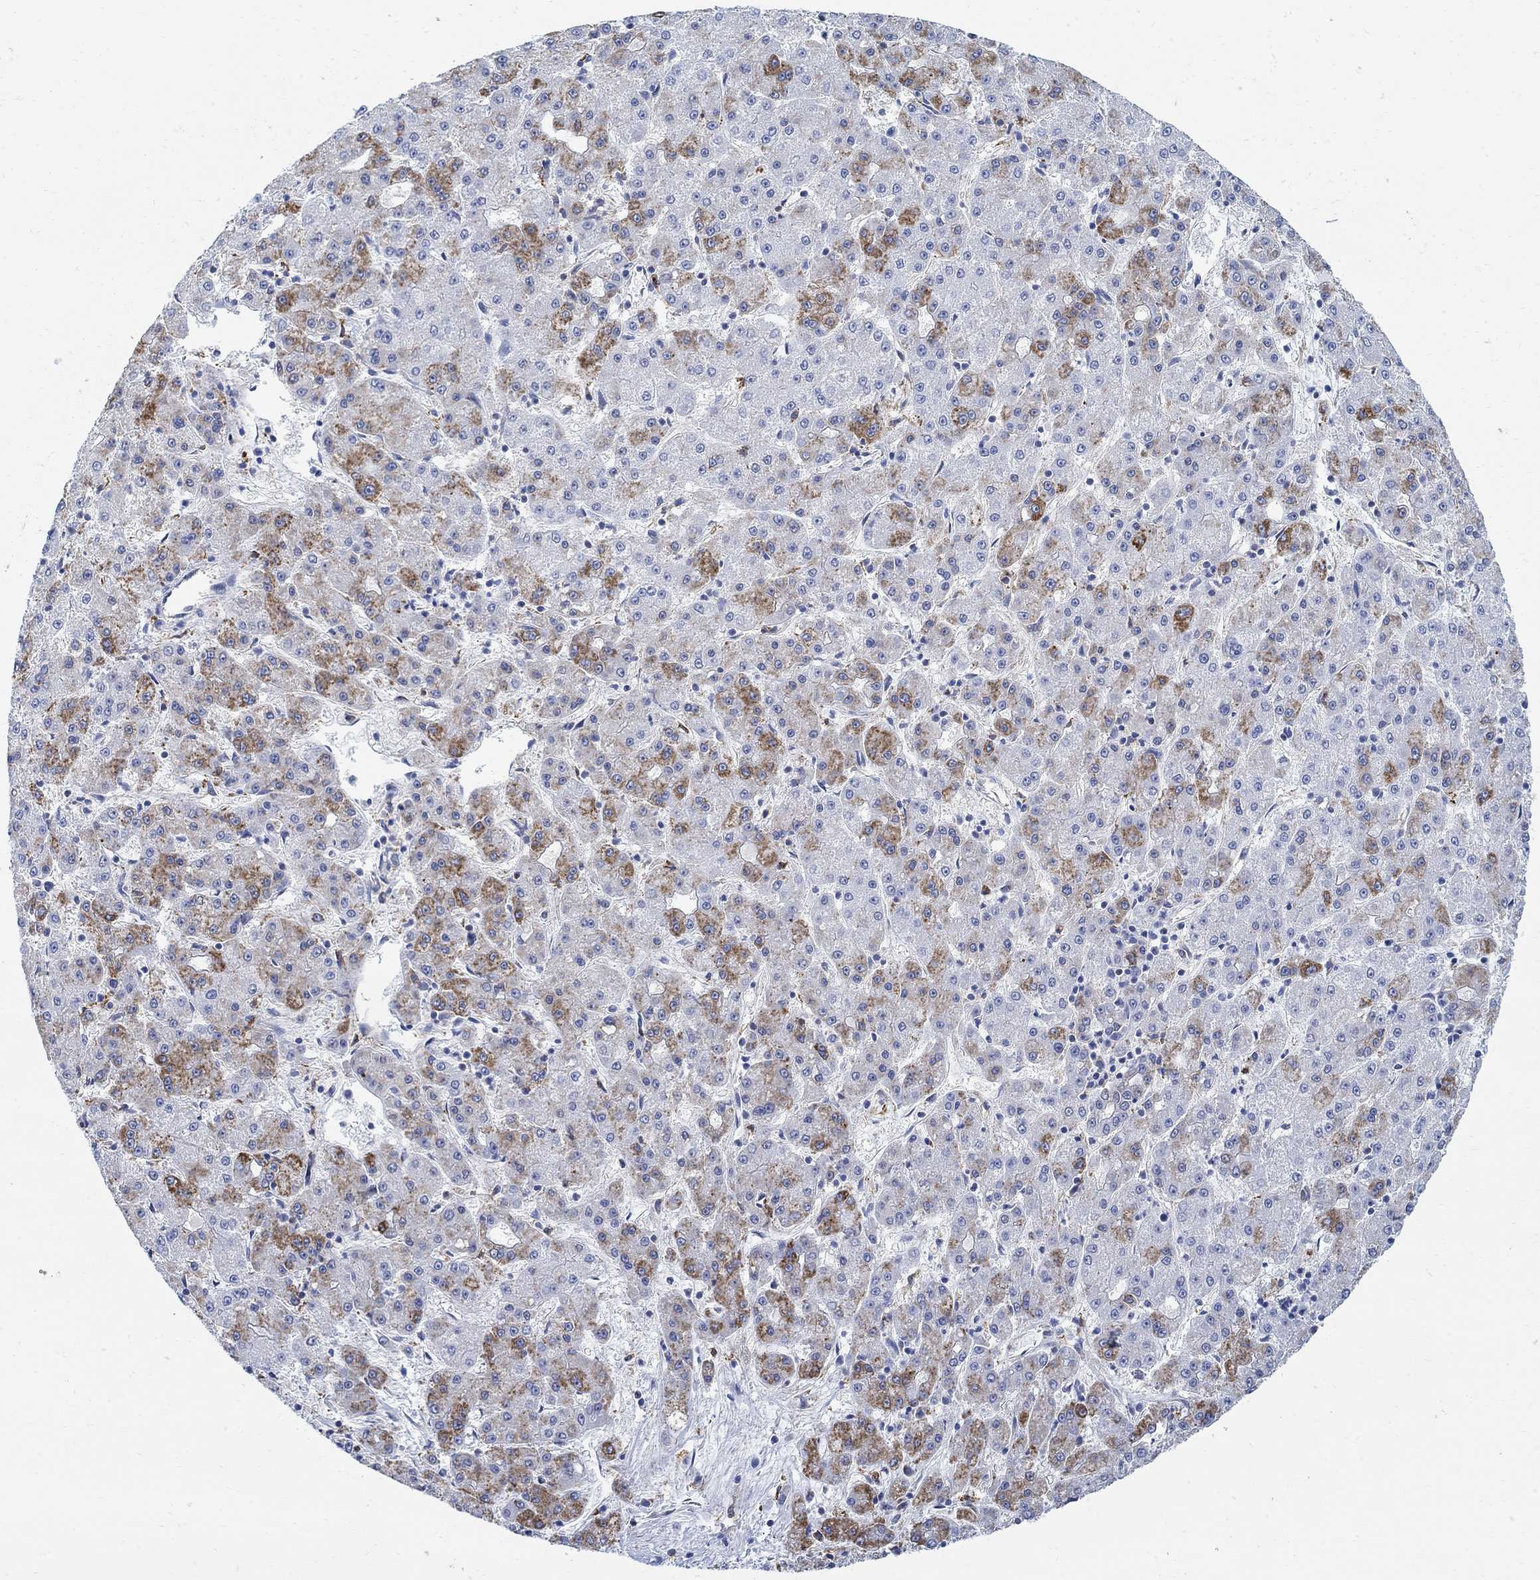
{"staining": {"intensity": "moderate", "quantity": "25%-75%", "location": "cytoplasmic/membranous"}, "tissue": "liver cancer", "cell_type": "Tumor cells", "image_type": "cancer", "snomed": [{"axis": "morphology", "description": "Carcinoma, Hepatocellular, NOS"}, {"axis": "topography", "description": "Liver"}], "caption": "Moderate cytoplasmic/membranous staining for a protein is appreciated in about 25%-75% of tumor cells of liver hepatocellular carcinoma using immunohistochemistry (IHC).", "gene": "PHF21B", "patient": {"sex": "male", "age": 73}}